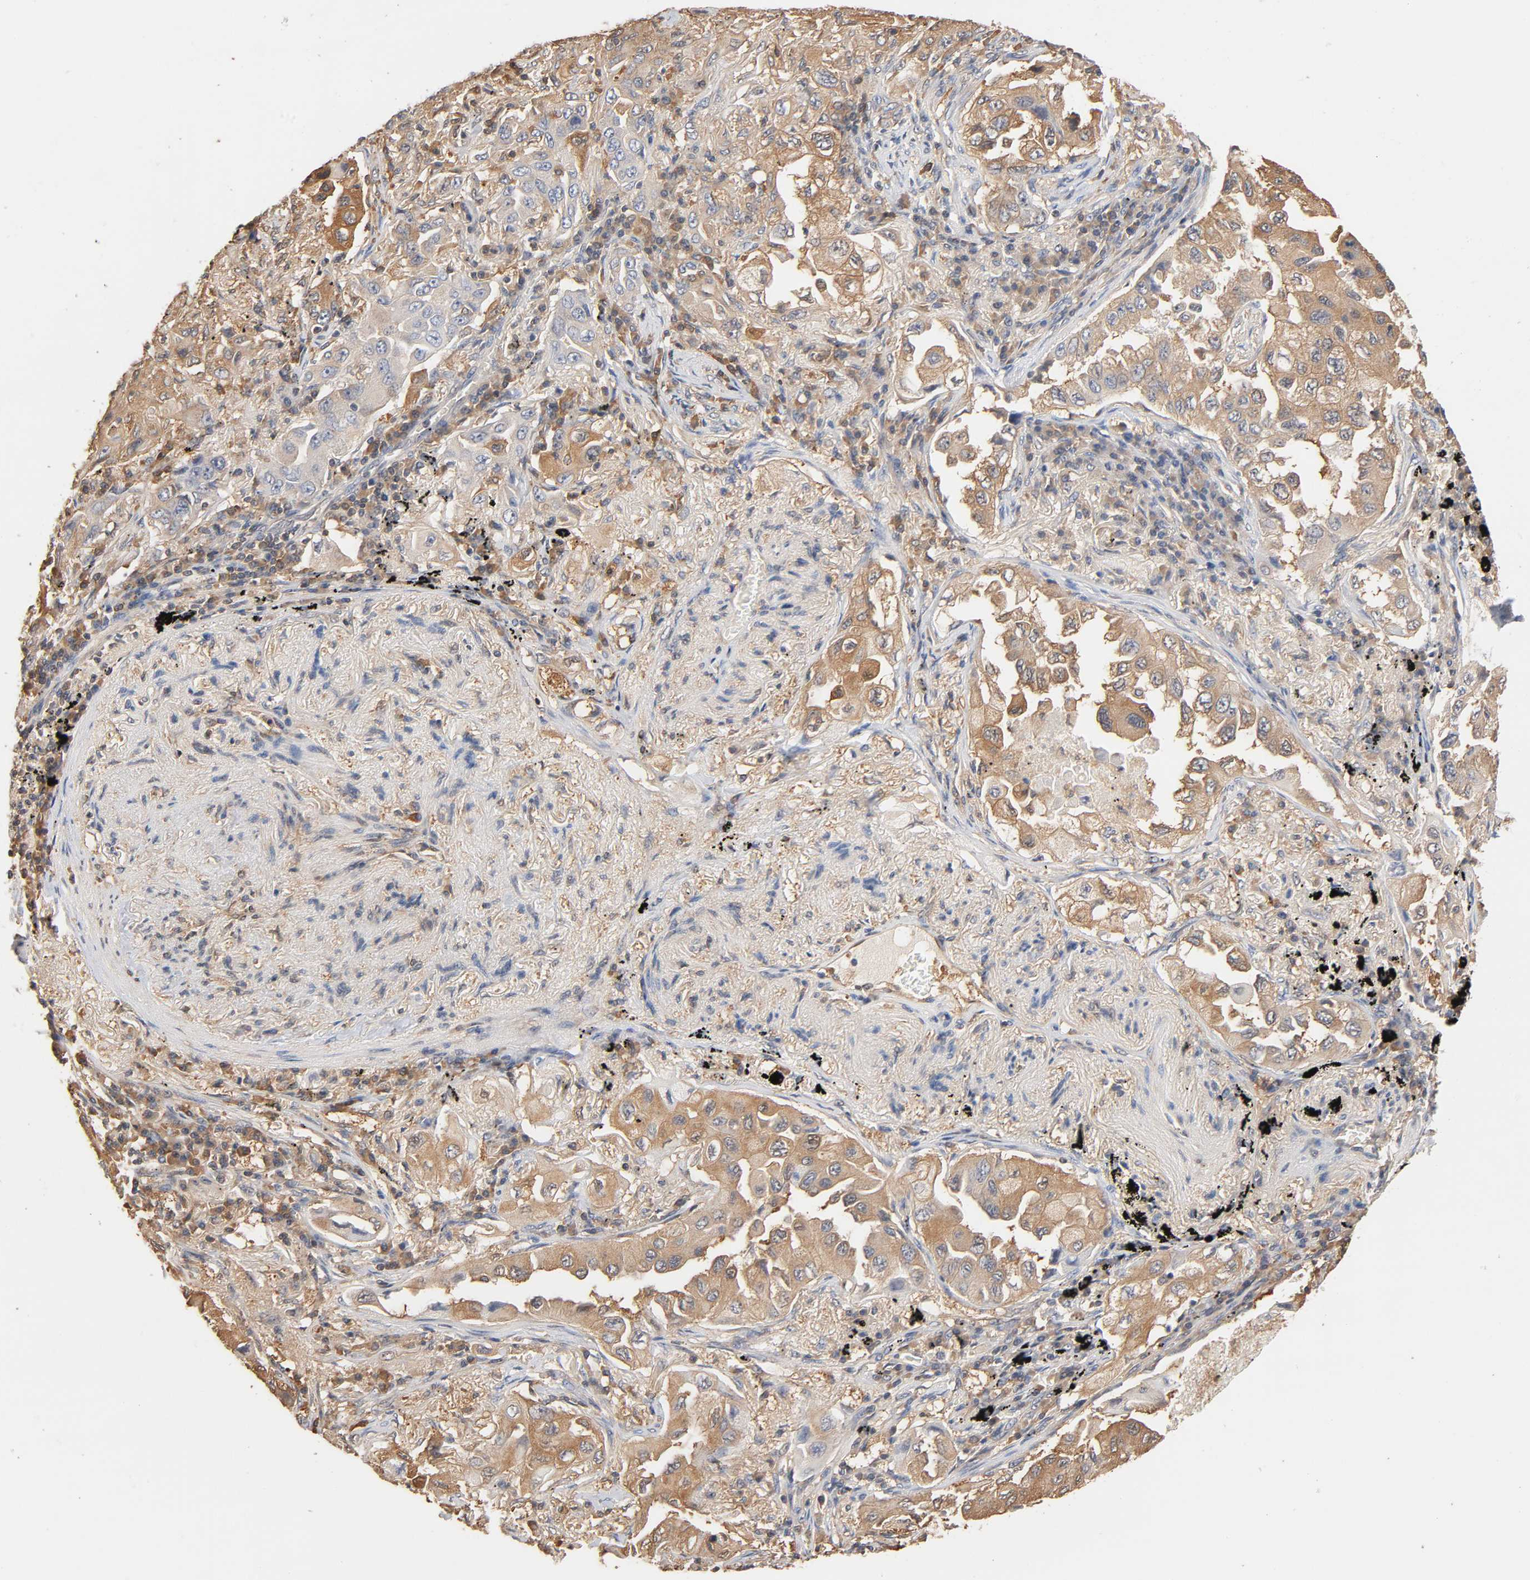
{"staining": {"intensity": "weak", "quantity": ">75%", "location": "cytoplasmic/membranous"}, "tissue": "lung cancer", "cell_type": "Tumor cells", "image_type": "cancer", "snomed": [{"axis": "morphology", "description": "Adenocarcinoma, NOS"}, {"axis": "topography", "description": "Lung"}], "caption": "The photomicrograph displays staining of lung cancer, revealing weak cytoplasmic/membranous protein positivity (brown color) within tumor cells.", "gene": "ALDOA", "patient": {"sex": "female", "age": 65}}